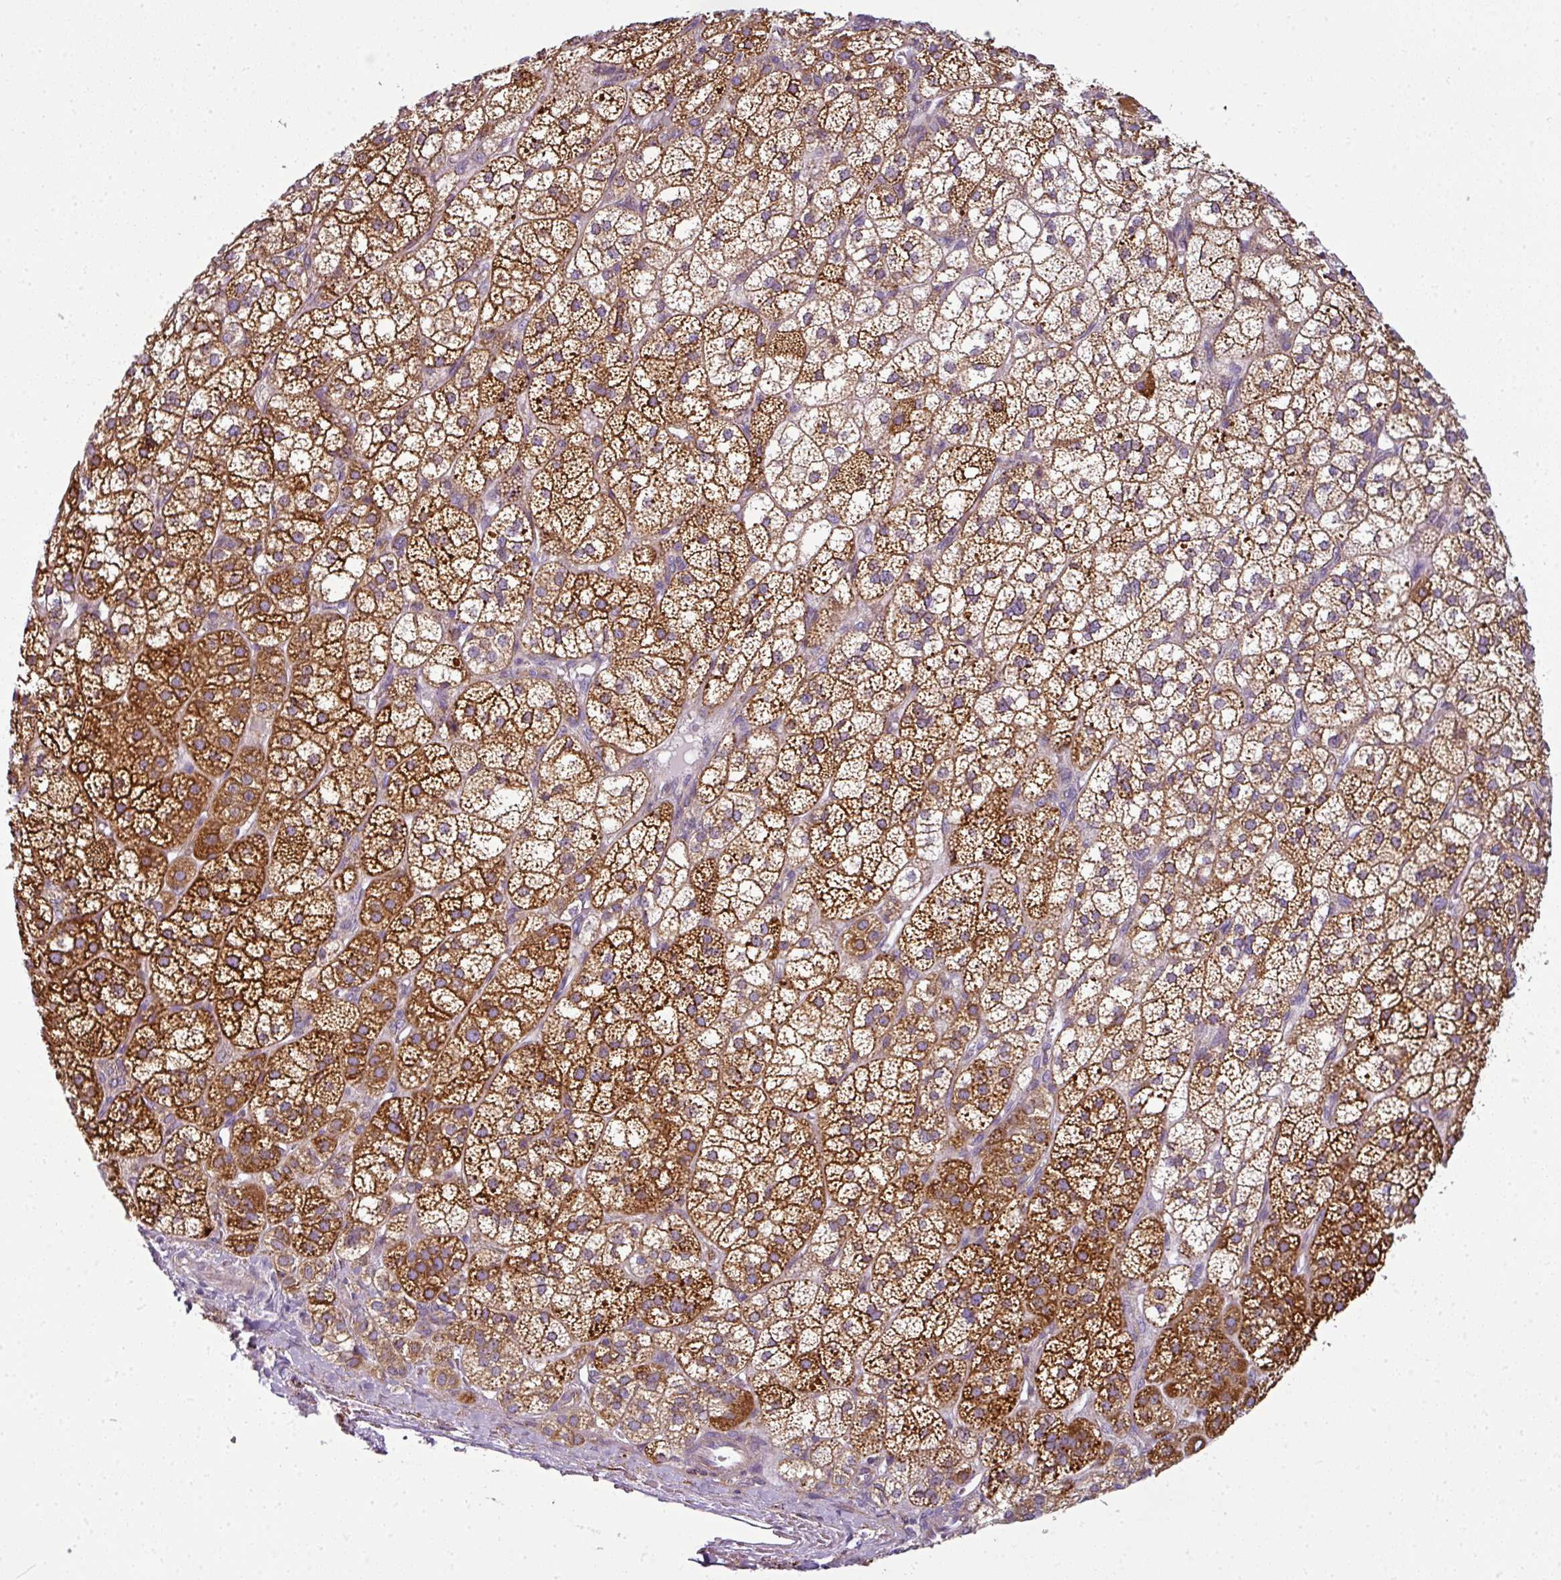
{"staining": {"intensity": "strong", "quantity": ">75%", "location": "cytoplasmic/membranous"}, "tissue": "adrenal gland", "cell_type": "Glandular cells", "image_type": "normal", "snomed": [{"axis": "morphology", "description": "Normal tissue, NOS"}, {"axis": "topography", "description": "Adrenal gland"}], "caption": "Glandular cells show high levels of strong cytoplasmic/membranous positivity in approximately >75% of cells in normal adrenal gland.", "gene": "ANKRD18A", "patient": {"sex": "female", "age": 60}}